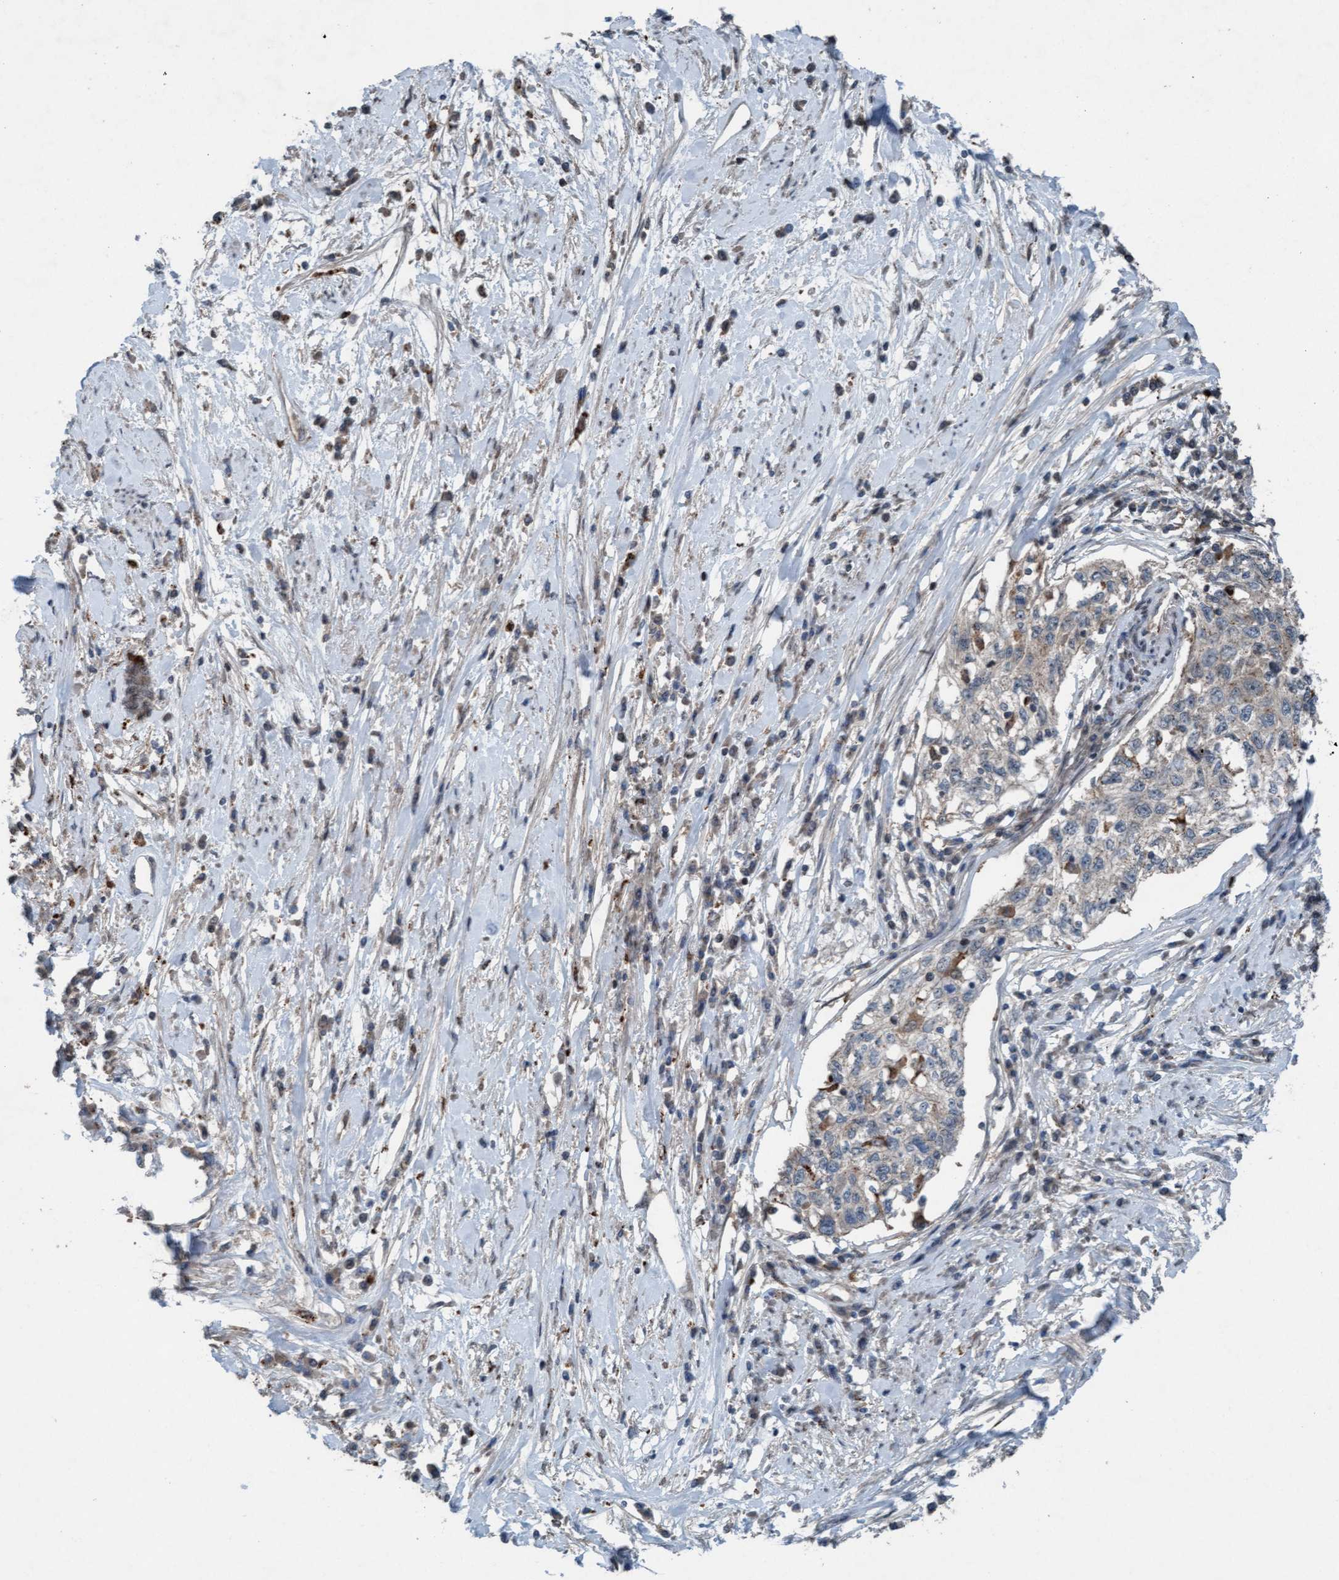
{"staining": {"intensity": "negative", "quantity": "none", "location": "none"}, "tissue": "cervical cancer", "cell_type": "Tumor cells", "image_type": "cancer", "snomed": [{"axis": "morphology", "description": "Squamous cell carcinoma, NOS"}, {"axis": "topography", "description": "Cervix"}], "caption": "The immunohistochemistry (IHC) micrograph has no significant positivity in tumor cells of cervical cancer tissue. The staining is performed using DAB brown chromogen with nuclei counter-stained in using hematoxylin.", "gene": "PLXNB2", "patient": {"sex": "female", "age": 57}}